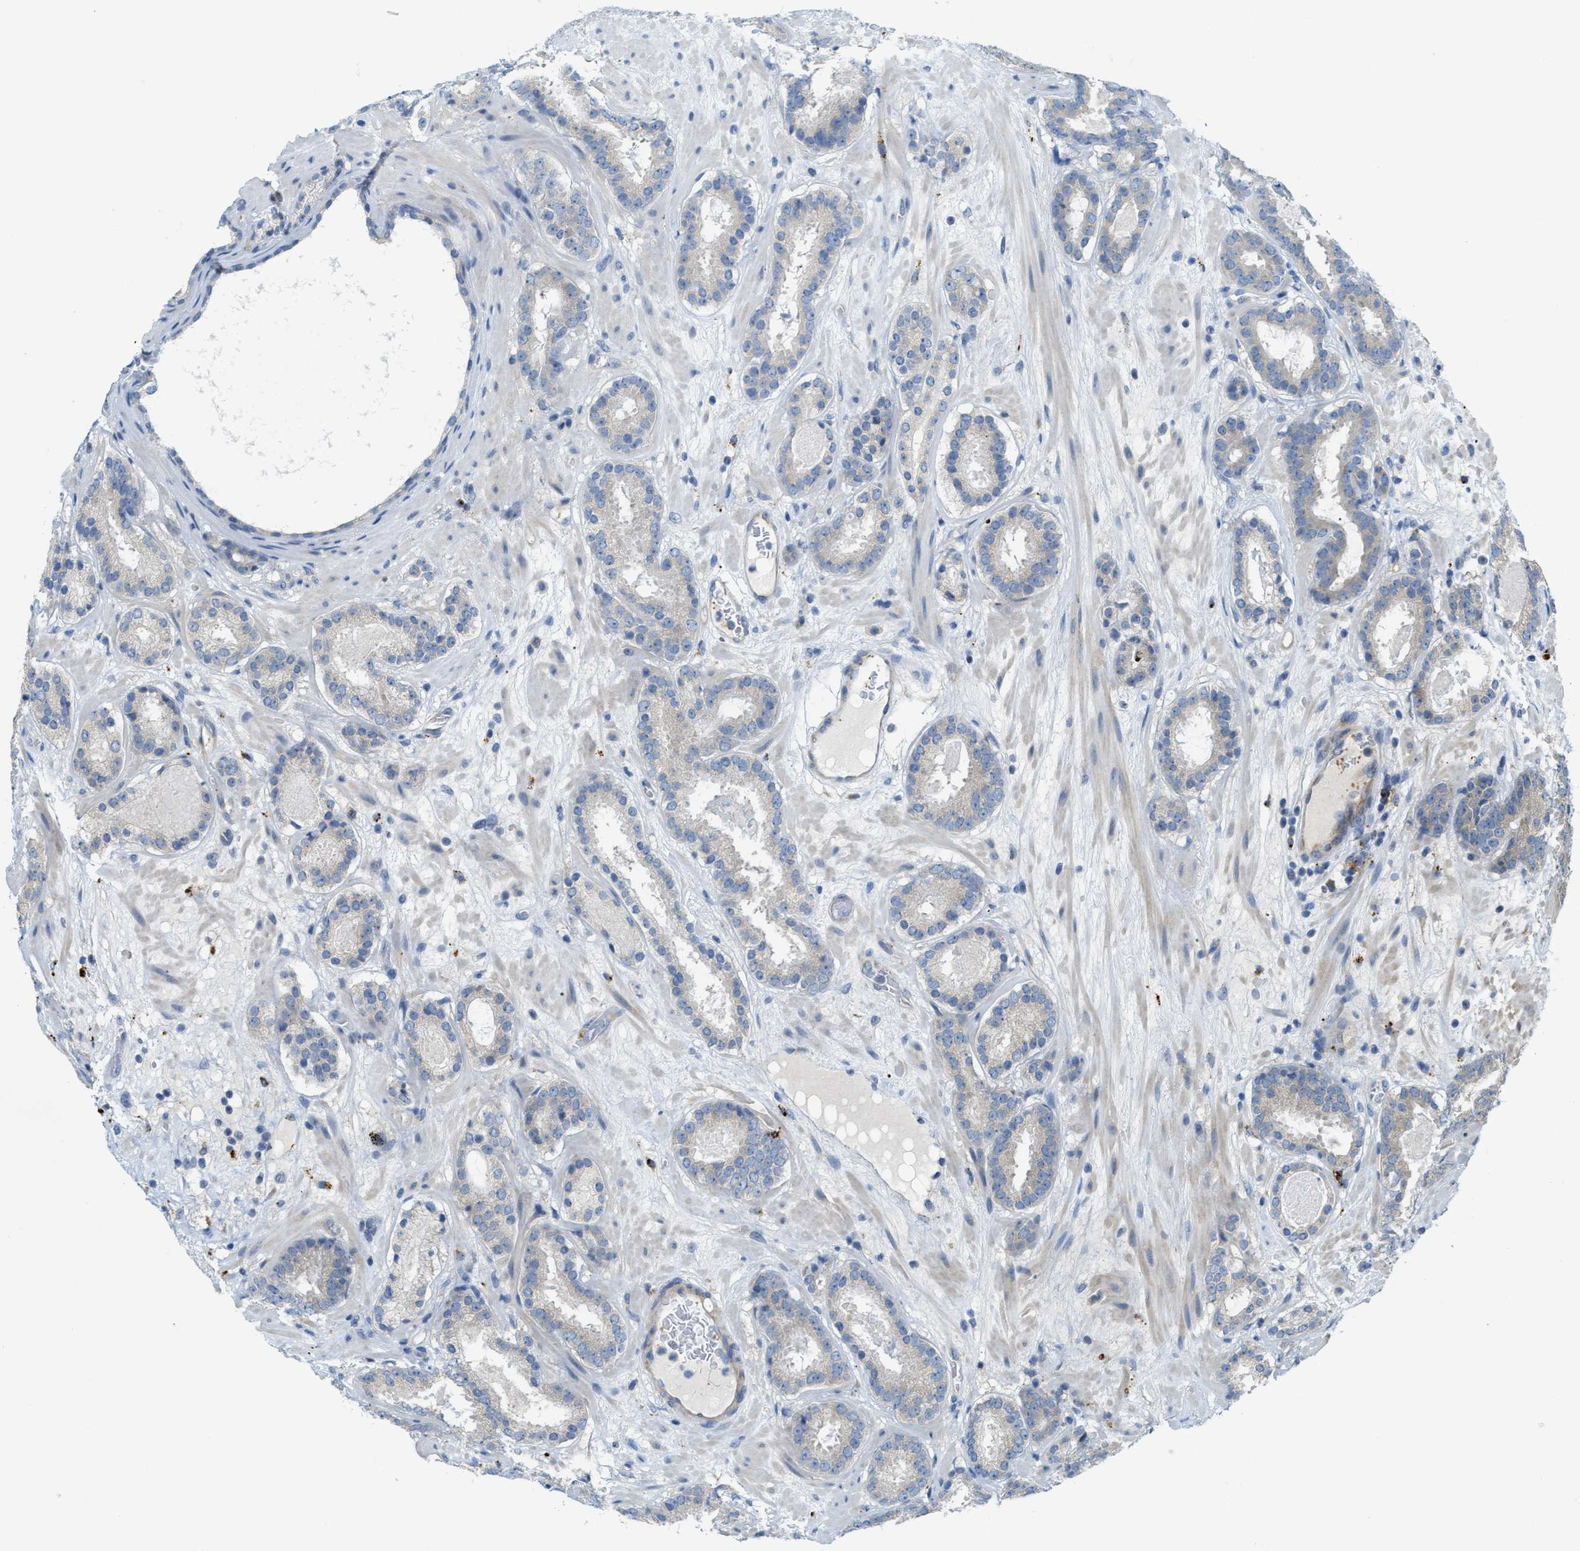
{"staining": {"intensity": "negative", "quantity": "none", "location": "none"}, "tissue": "prostate cancer", "cell_type": "Tumor cells", "image_type": "cancer", "snomed": [{"axis": "morphology", "description": "Adenocarcinoma, Low grade"}, {"axis": "topography", "description": "Prostate"}], "caption": "IHC photomicrograph of neoplastic tissue: prostate adenocarcinoma (low-grade) stained with DAB (3,3'-diaminobenzidine) reveals no significant protein expression in tumor cells. Brightfield microscopy of immunohistochemistry (IHC) stained with DAB (3,3'-diaminobenzidine) (brown) and hematoxylin (blue), captured at high magnification.", "gene": "KLHDC10", "patient": {"sex": "male", "age": 69}}